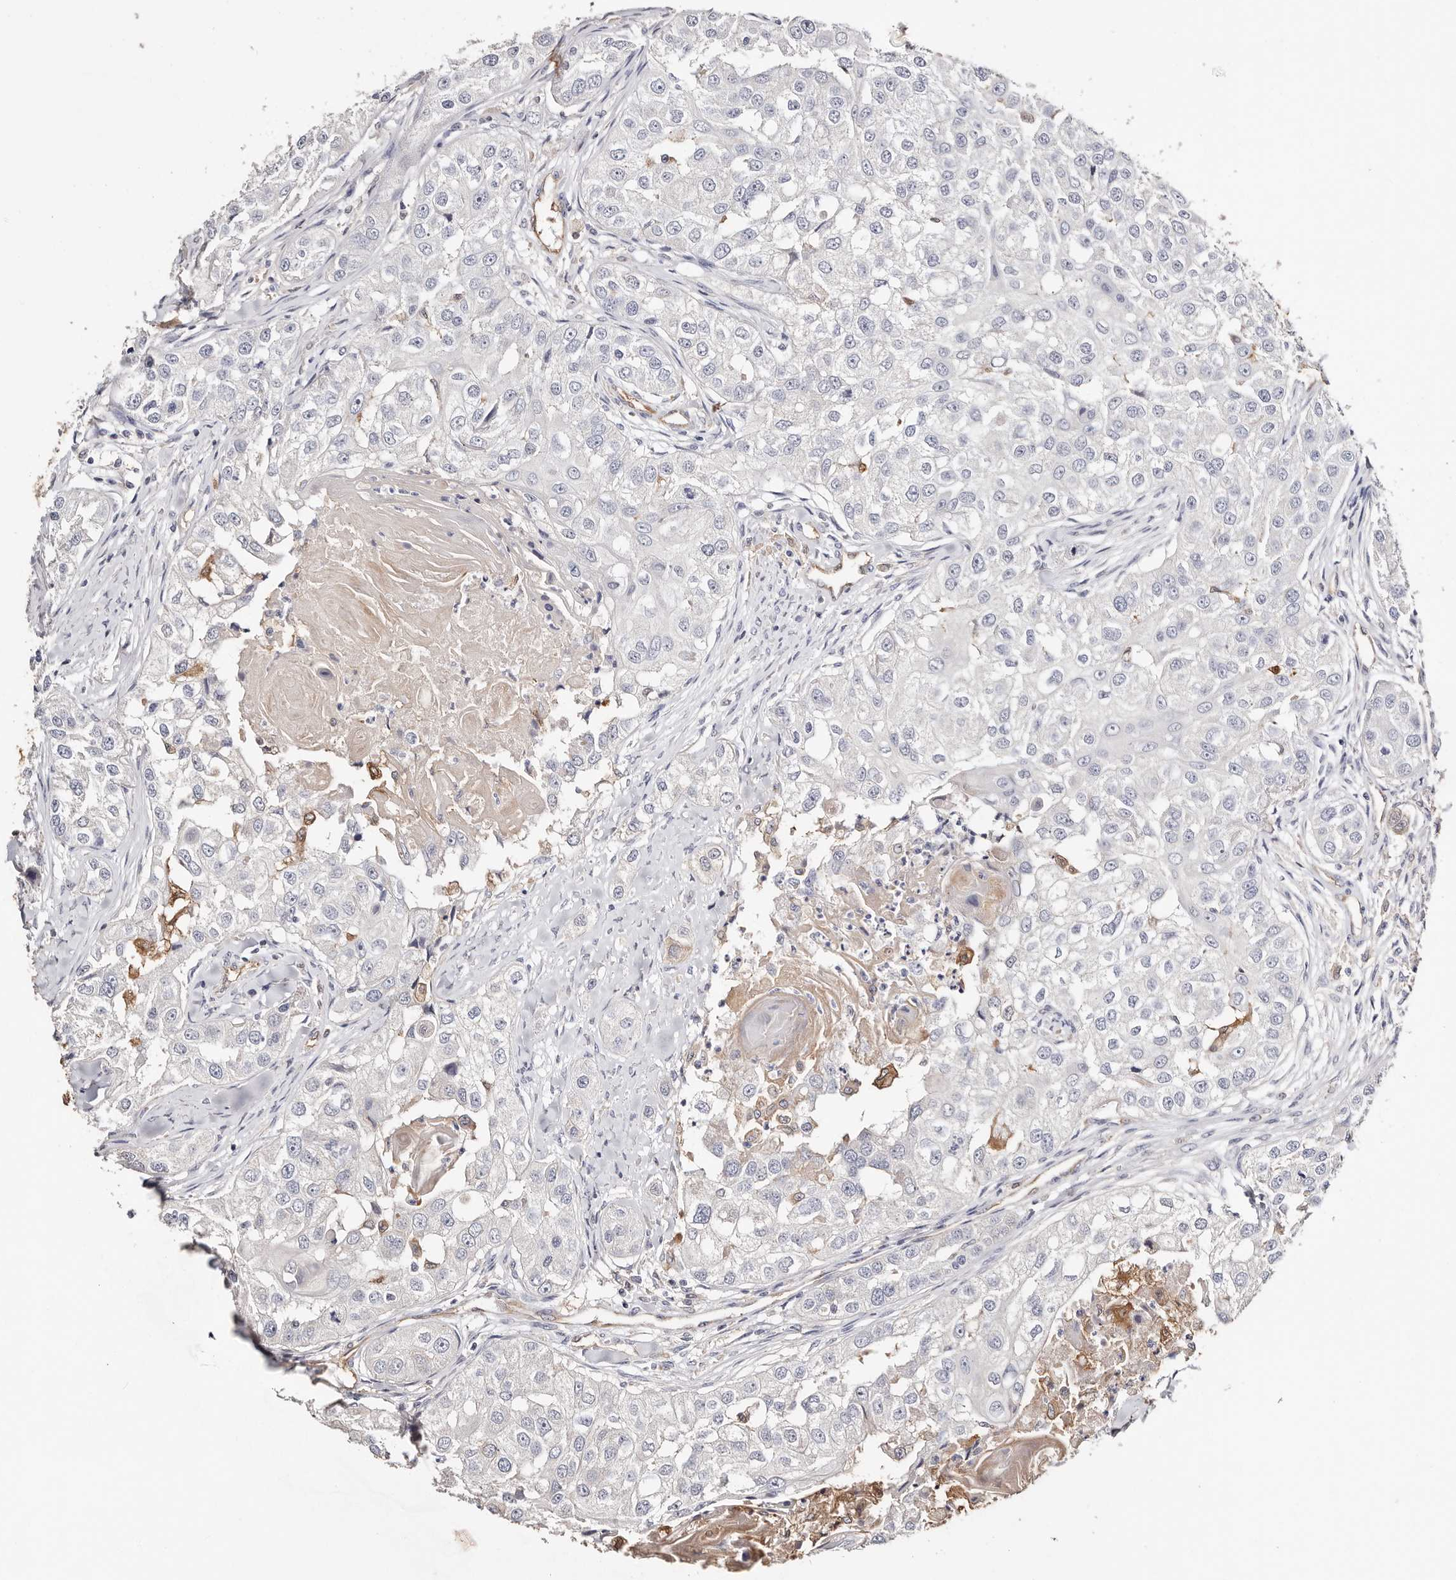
{"staining": {"intensity": "negative", "quantity": "none", "location": "none"}, "tissue": "head and neck cancer", "cell_type": "Tumor cells", "image_type": "cancer", "snomed": [{"axis": "morphology", "description": "Normal tissue, NOS"}, {"axis": "morphology", "description": "Squamous cell carcinoma, NOS"}, {"axis": "topography", "description": "Skeletal muscle"}, {"axis": "topography", "description": "Head-Neck"}], "caption": "High magnification brightfield microscopy of squamous cell carcinoma (head and neck) stained with DAB (3,3'-diaminobenzidine) (brown) and counterstained with hematoxylin (blue): tumor cells show no significant staining.", "gene": "TGM2", "patient": {"sex": "male", "age": 51}}